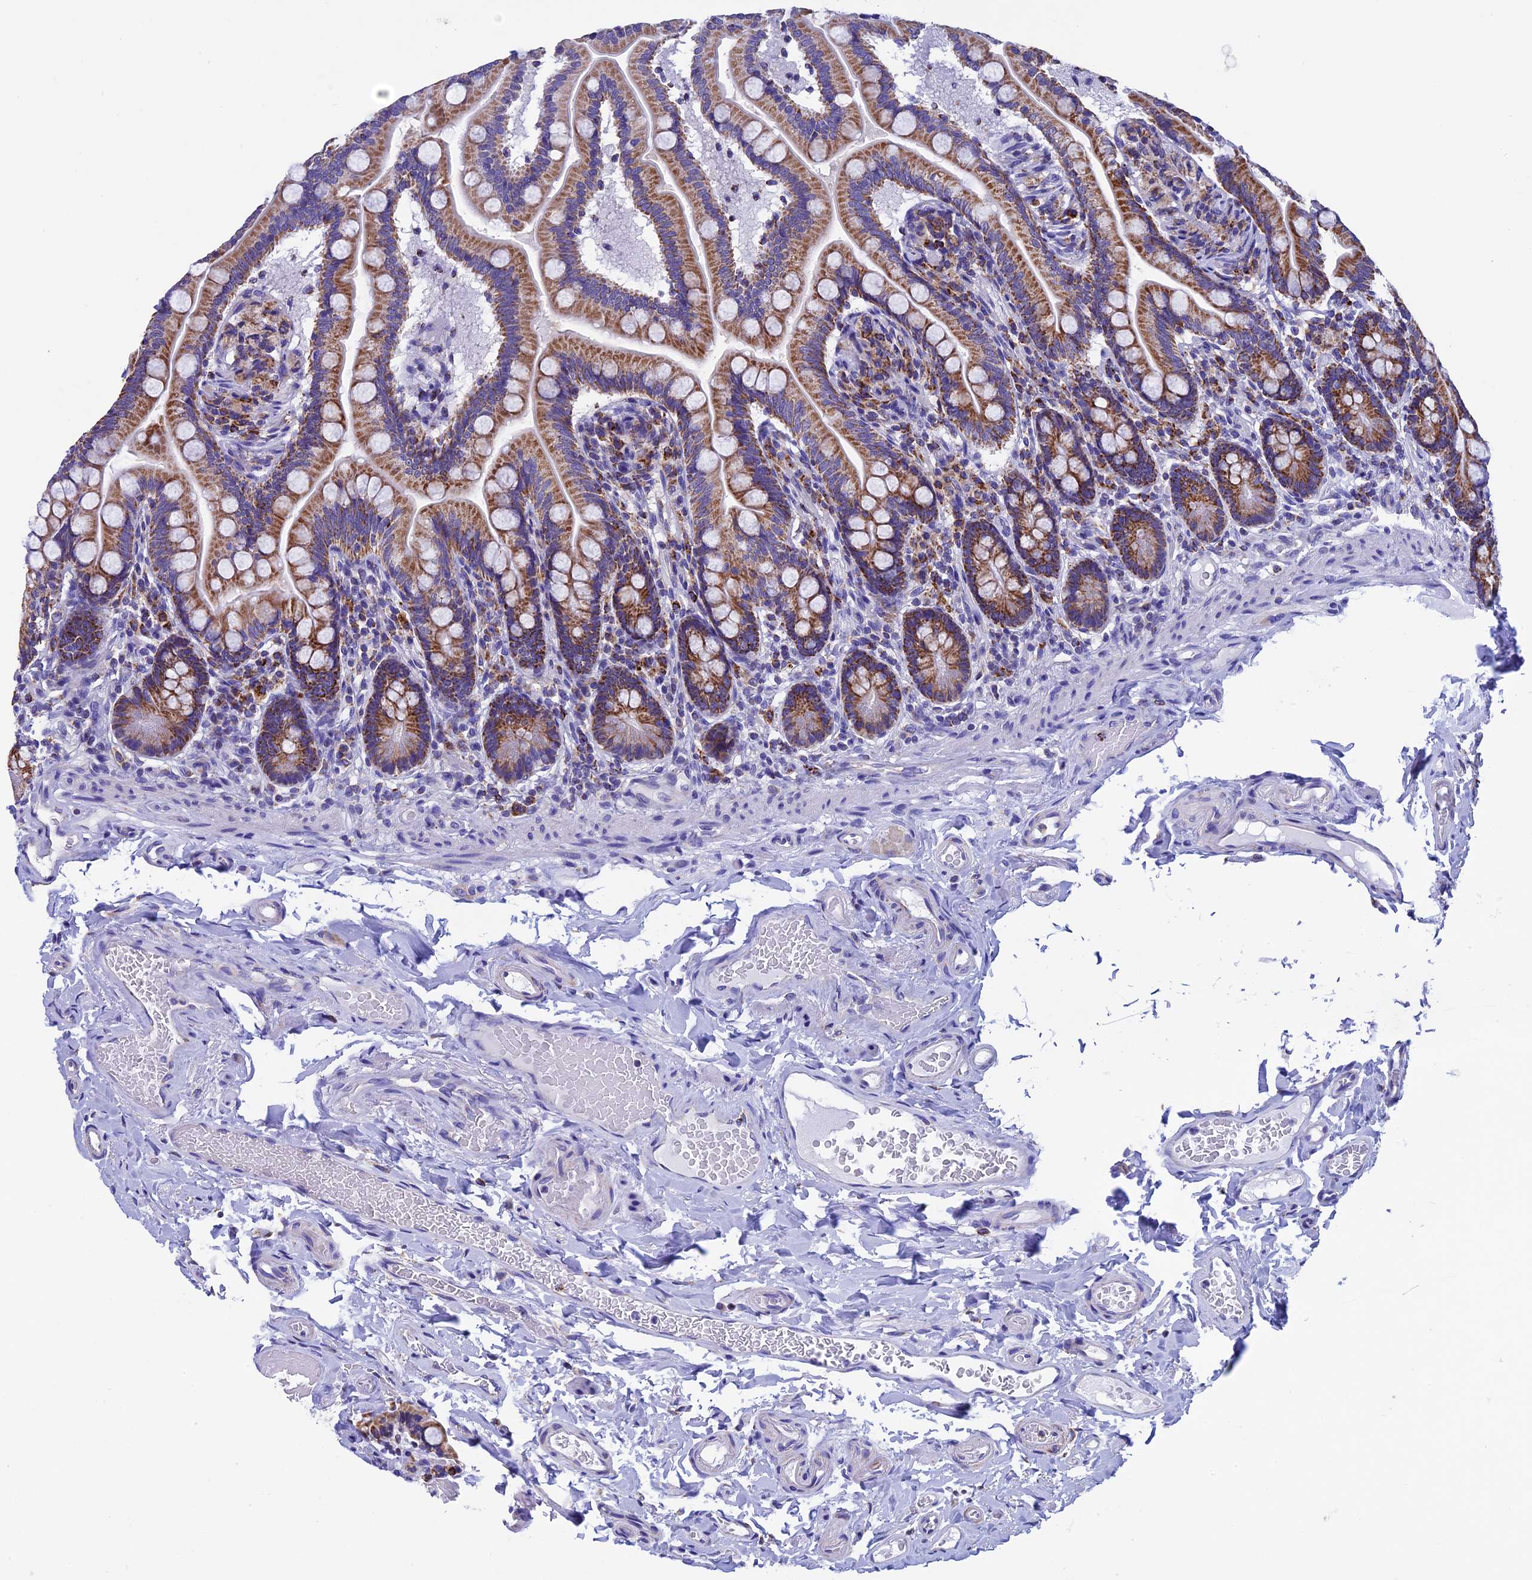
{"staining": {"intensity": "moderate", "quantity": ">75%", "location": "cytoplasmic/membranous"}, "tissue": "small intestine", "cell_type": "Glandular cells", "image_type": "normal", "snomed": [{"axis": "morphology", "description": "Normal tissue, NOS"}, {"axis": "topography", "description": "Small intestine"}], "caption": "High-magnification brightfield microscopy of normal small intestine stained with DAB (3,3'-diaminobenzidine) (brown) and counterstained with hematoxylin (blue). glandular cells exhibit moderate cytoplasmic/membranous expression is present in about>75% of cells. (IHC, brightfield microscopy, high magnification).", "gene": "SLC8B1", "patient": {"sex": "female", "age": 64}}